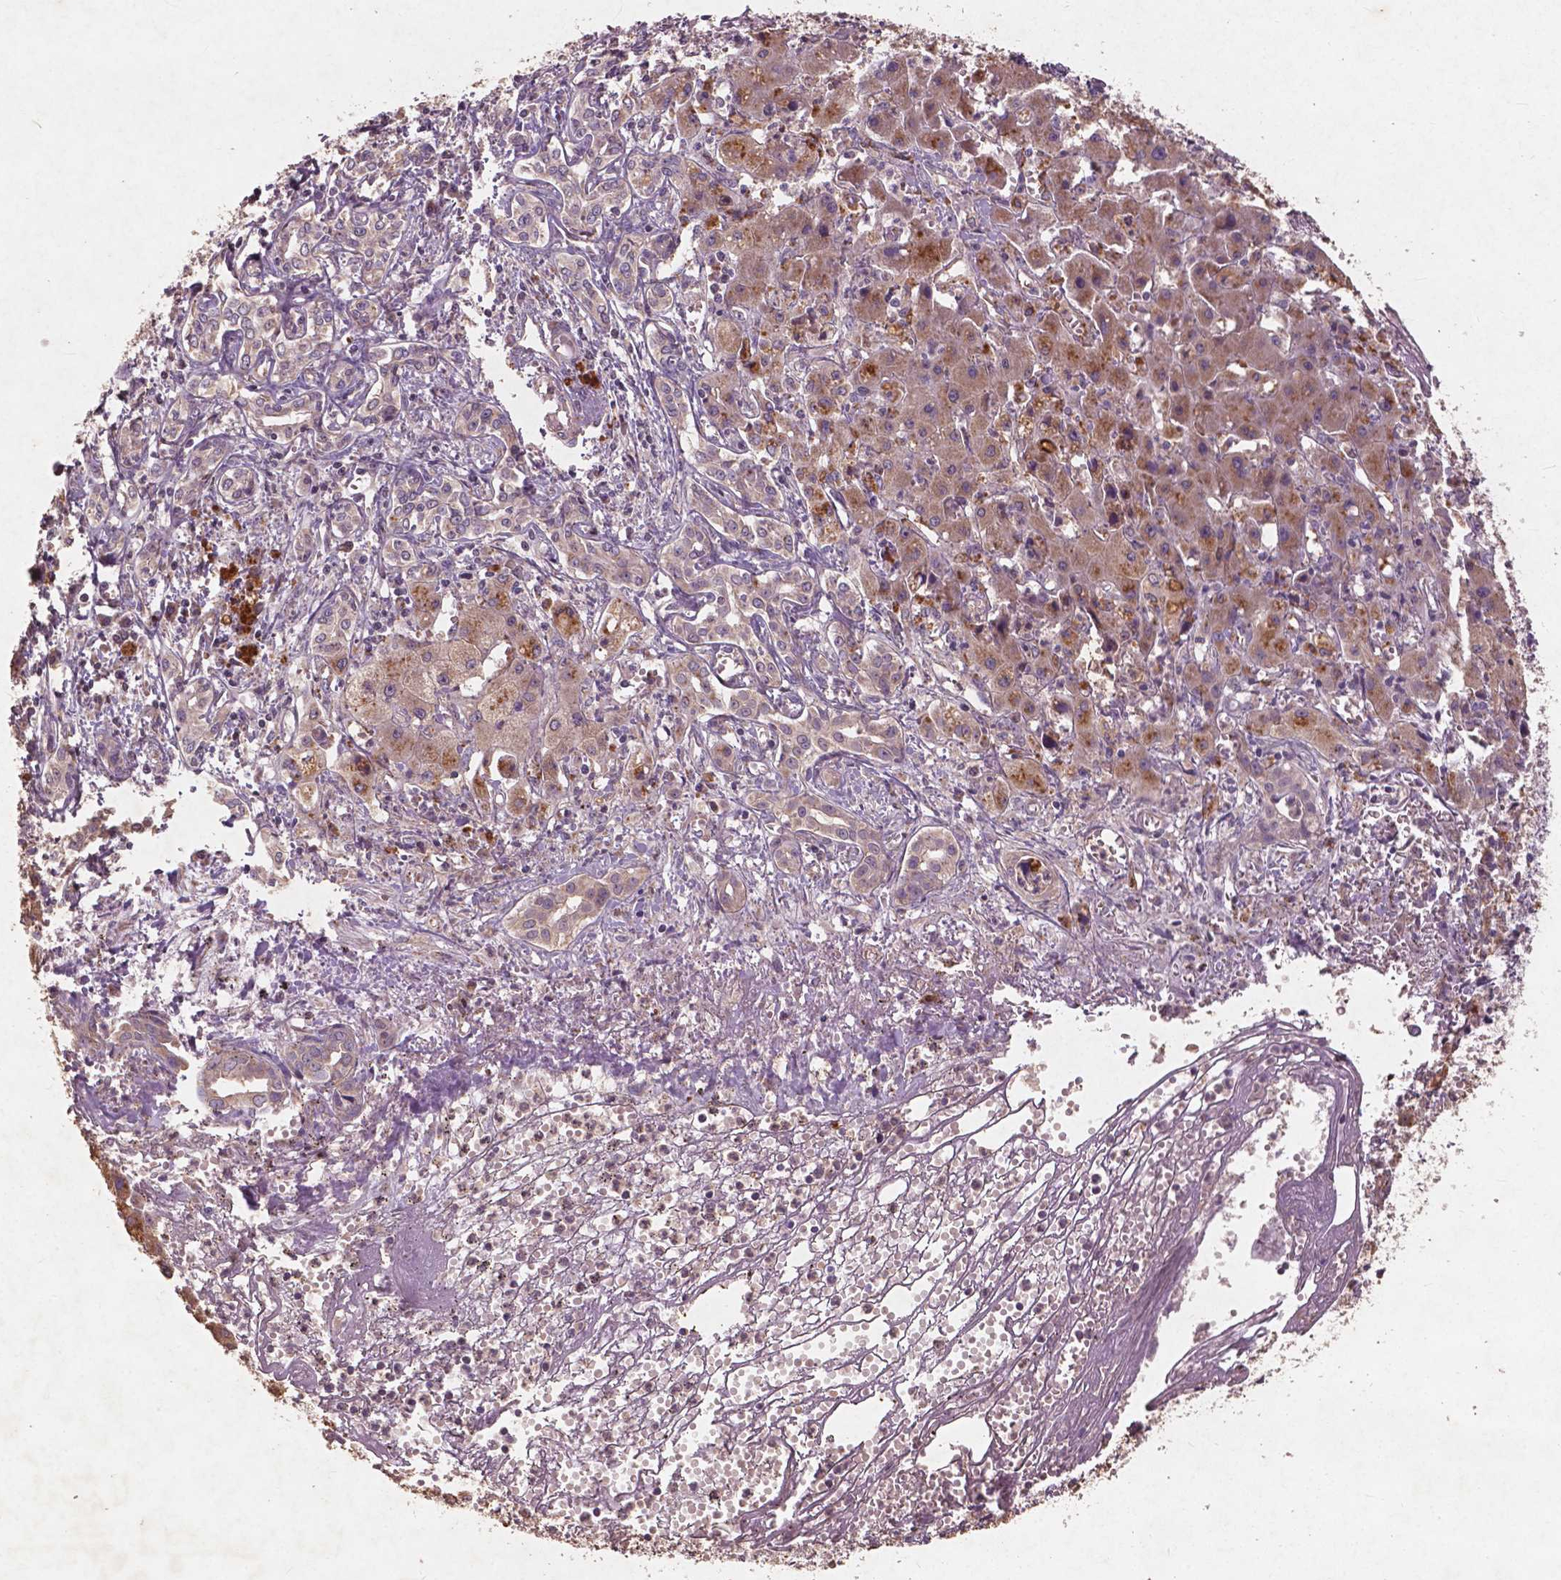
{"staining": {"intensity": "weak", "quantity": ">75%", "location": "cytoplasmic/membranous"}, "tissue": "liver cancer", "cell_type": "Tumor cells", "image_type": "cancer", "snomed": [{"axis": "morphology", "description": "Cholangiocarcinoma"}, {"axis": "topography", "description": "Liver"}], "caption": "This is an image of immunohistochemistry staining of liver cancer, which shows weak staining in the cytoplasmic/membranous of tumor cells.", "gene": "ST6GALNAC5", "patient": {"sex": "female", "age": 64}}